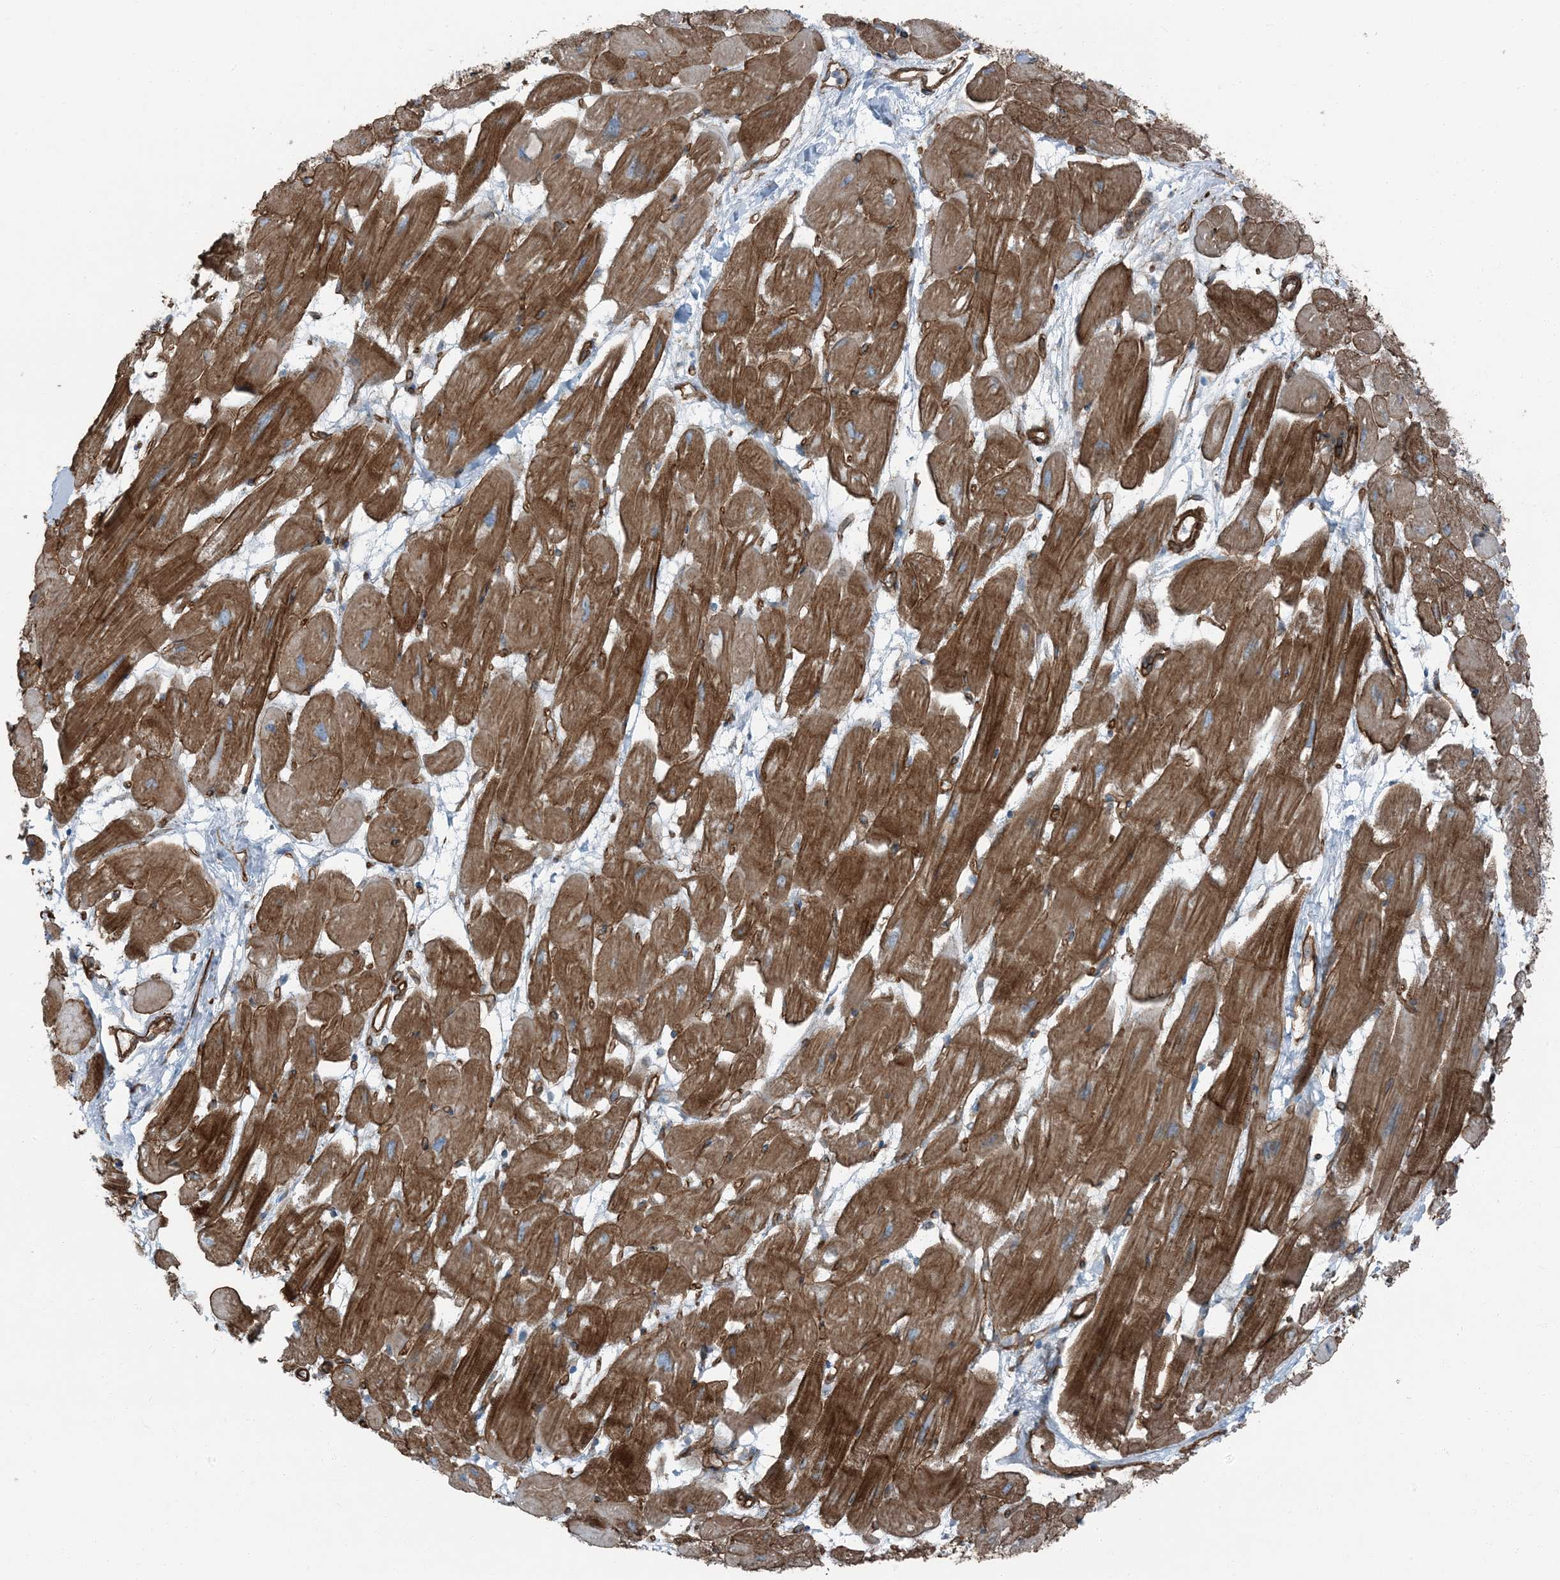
{"staining": {"intensity": "moderate", "quantity": ">75%", "location": "cytoplasmic/membranous"}, "tissue": "heart muscle", "cell_type": "Cardiomyocytes", "image_type": "normal", "snomed": [{"axis": "morphology", "description": "Normal tissue, NOS"}, {"axis": "topography", "description": "Heart"}], "caption": "Immunohistochemical staining of normal human heart muscle shows medium levels of moderate cytoplasmic/membranous staining in approximately >75% of cardiomyocytes.", "gene": "ZFP90", "patient": {"sex": "female", "age": 54}}